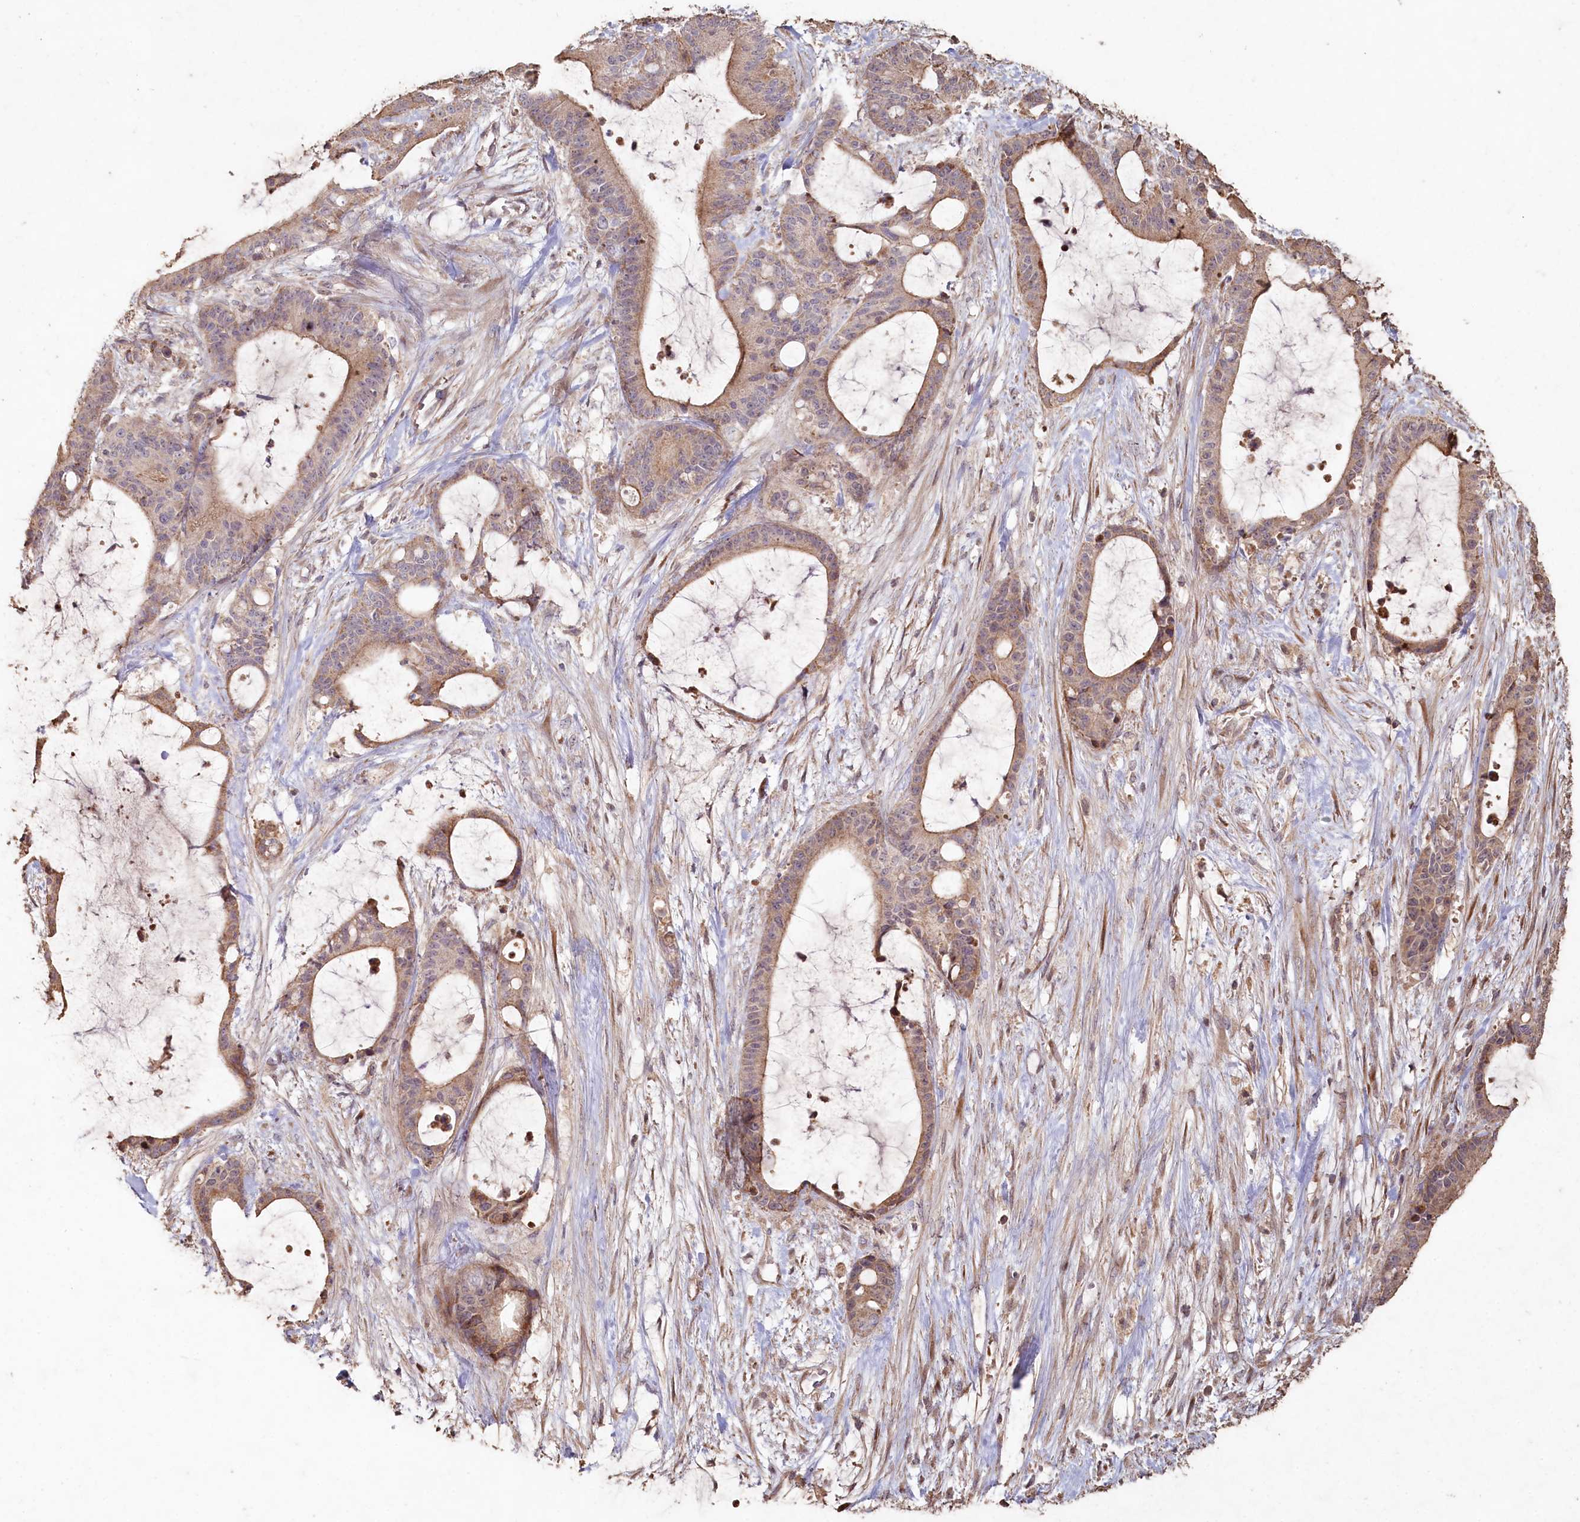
{"staining": {"intensity": "moderate", "quantity": "<25%", "location": "cytoplasmic/membranous"}, "tissue": "liver cancer", "cell_type": "Tumor cells", "image_type": "cancer", "snomed": [{"axis": "morphology", "description": "Normal tissue, NOS"}, {"axis": "morphology", "description": "Cholangiocarcinoma"}, {"axis": "topography", "description": "Liver"}, {"axis": "topography", "description": "Peripheral nerve tissue"}], "caption": "The image demonstrates staining of liver cancer, revealing moderate cytoplasmic/membranous protein expression (brown color) within tumor cells. The staining is performed using DAB brown chromogen to label protein expression. The nuclei are counter-stained blue using hematoxylin.", "gene": "HAL", "patient": {"sex": "female", "age": 73}}